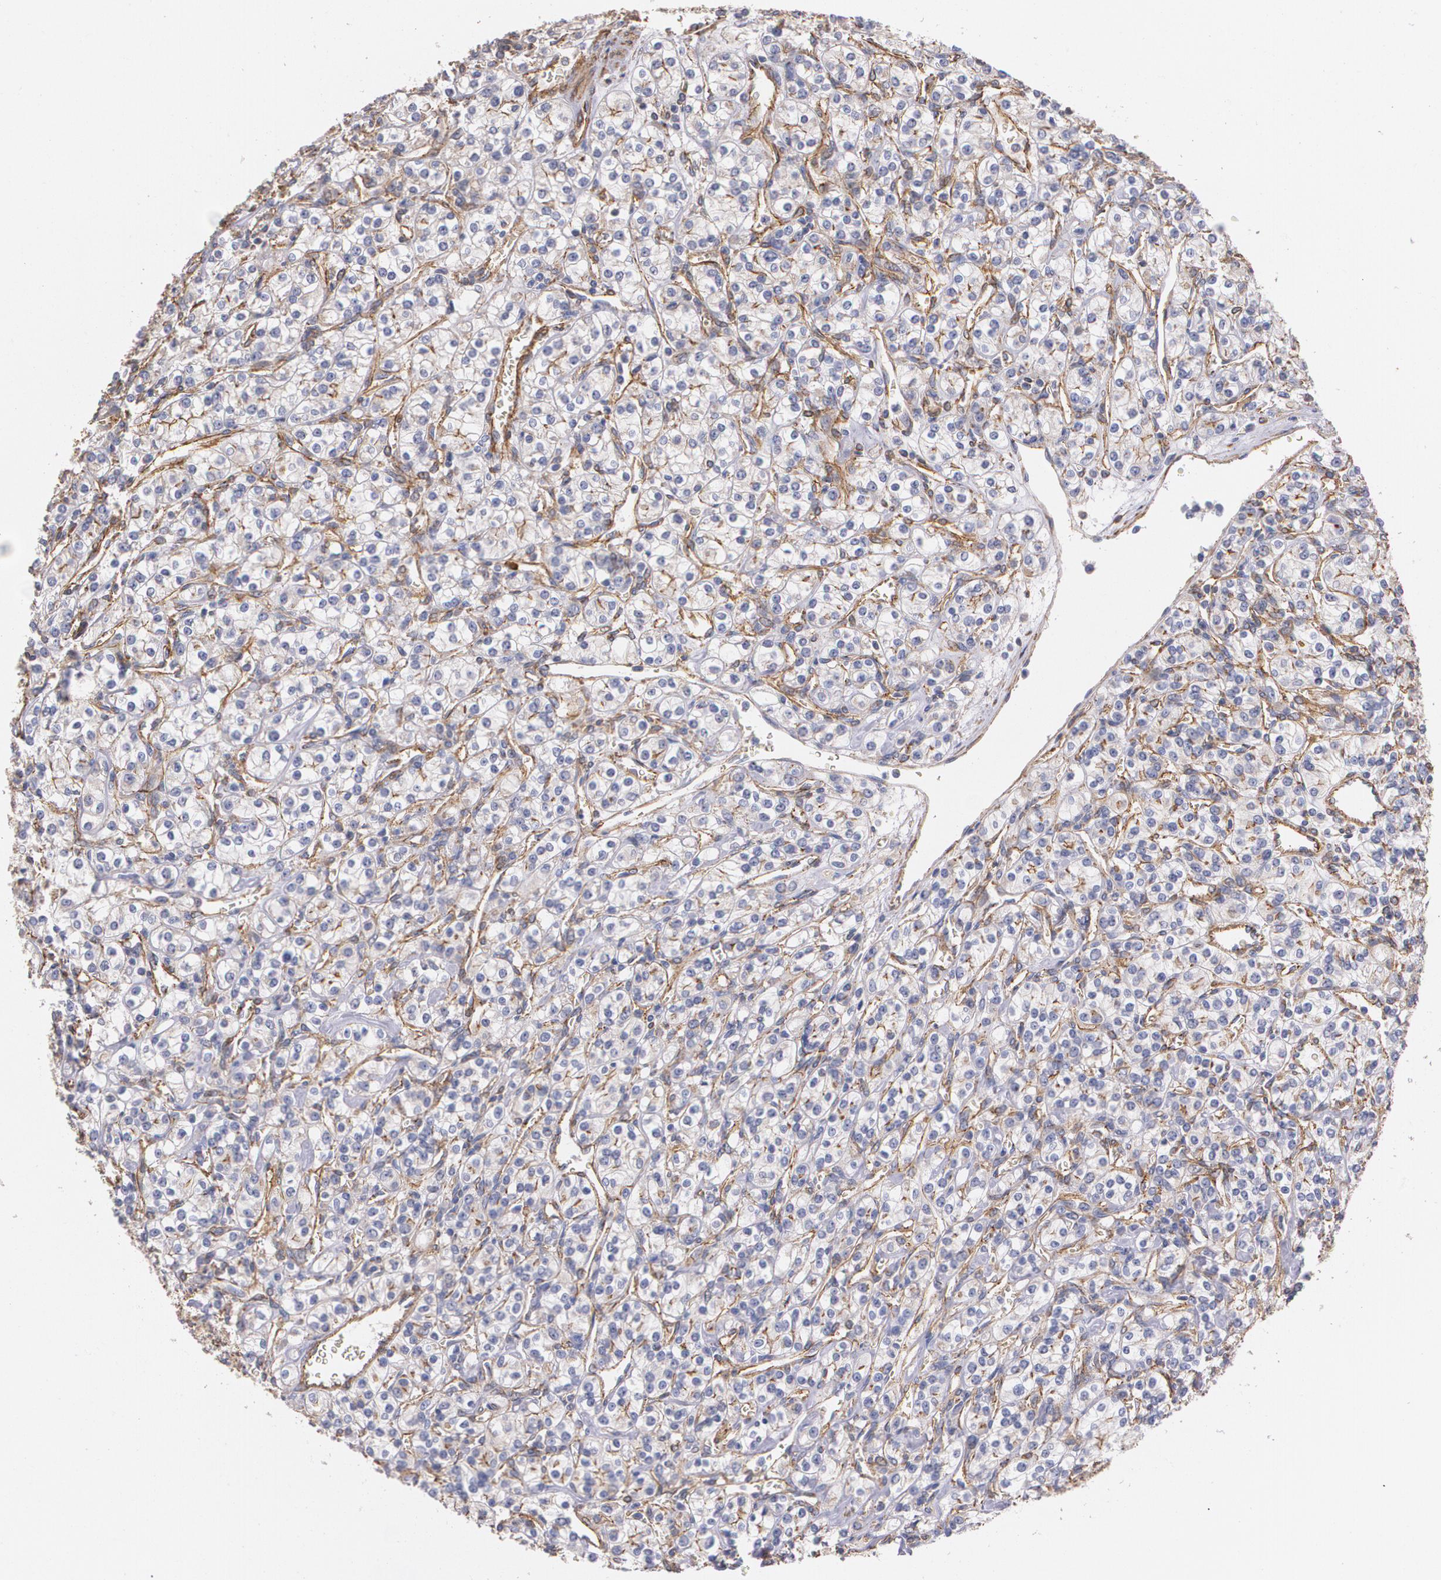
{"staining": {"intensity": "weak", "quantity": ">75%", "location": "cytoplasmic/membranous"}, "tissue": "renal cancer", "cell_type": "Tumor cells", "image_type": "cancer", "snomed": [{"axis": "morphology", "description": "Adenocarcinoma, NOS"}, {"axis": "topography", "description": "Kidney"}], "caption": "Renal cancer was stained to show a protein in brown. There is low levels of weak cytoplasmic/membranous staining in about >75% of tumor cells.", "gene": "TJP1", "patient": {"sex": "male", "age": 77}}